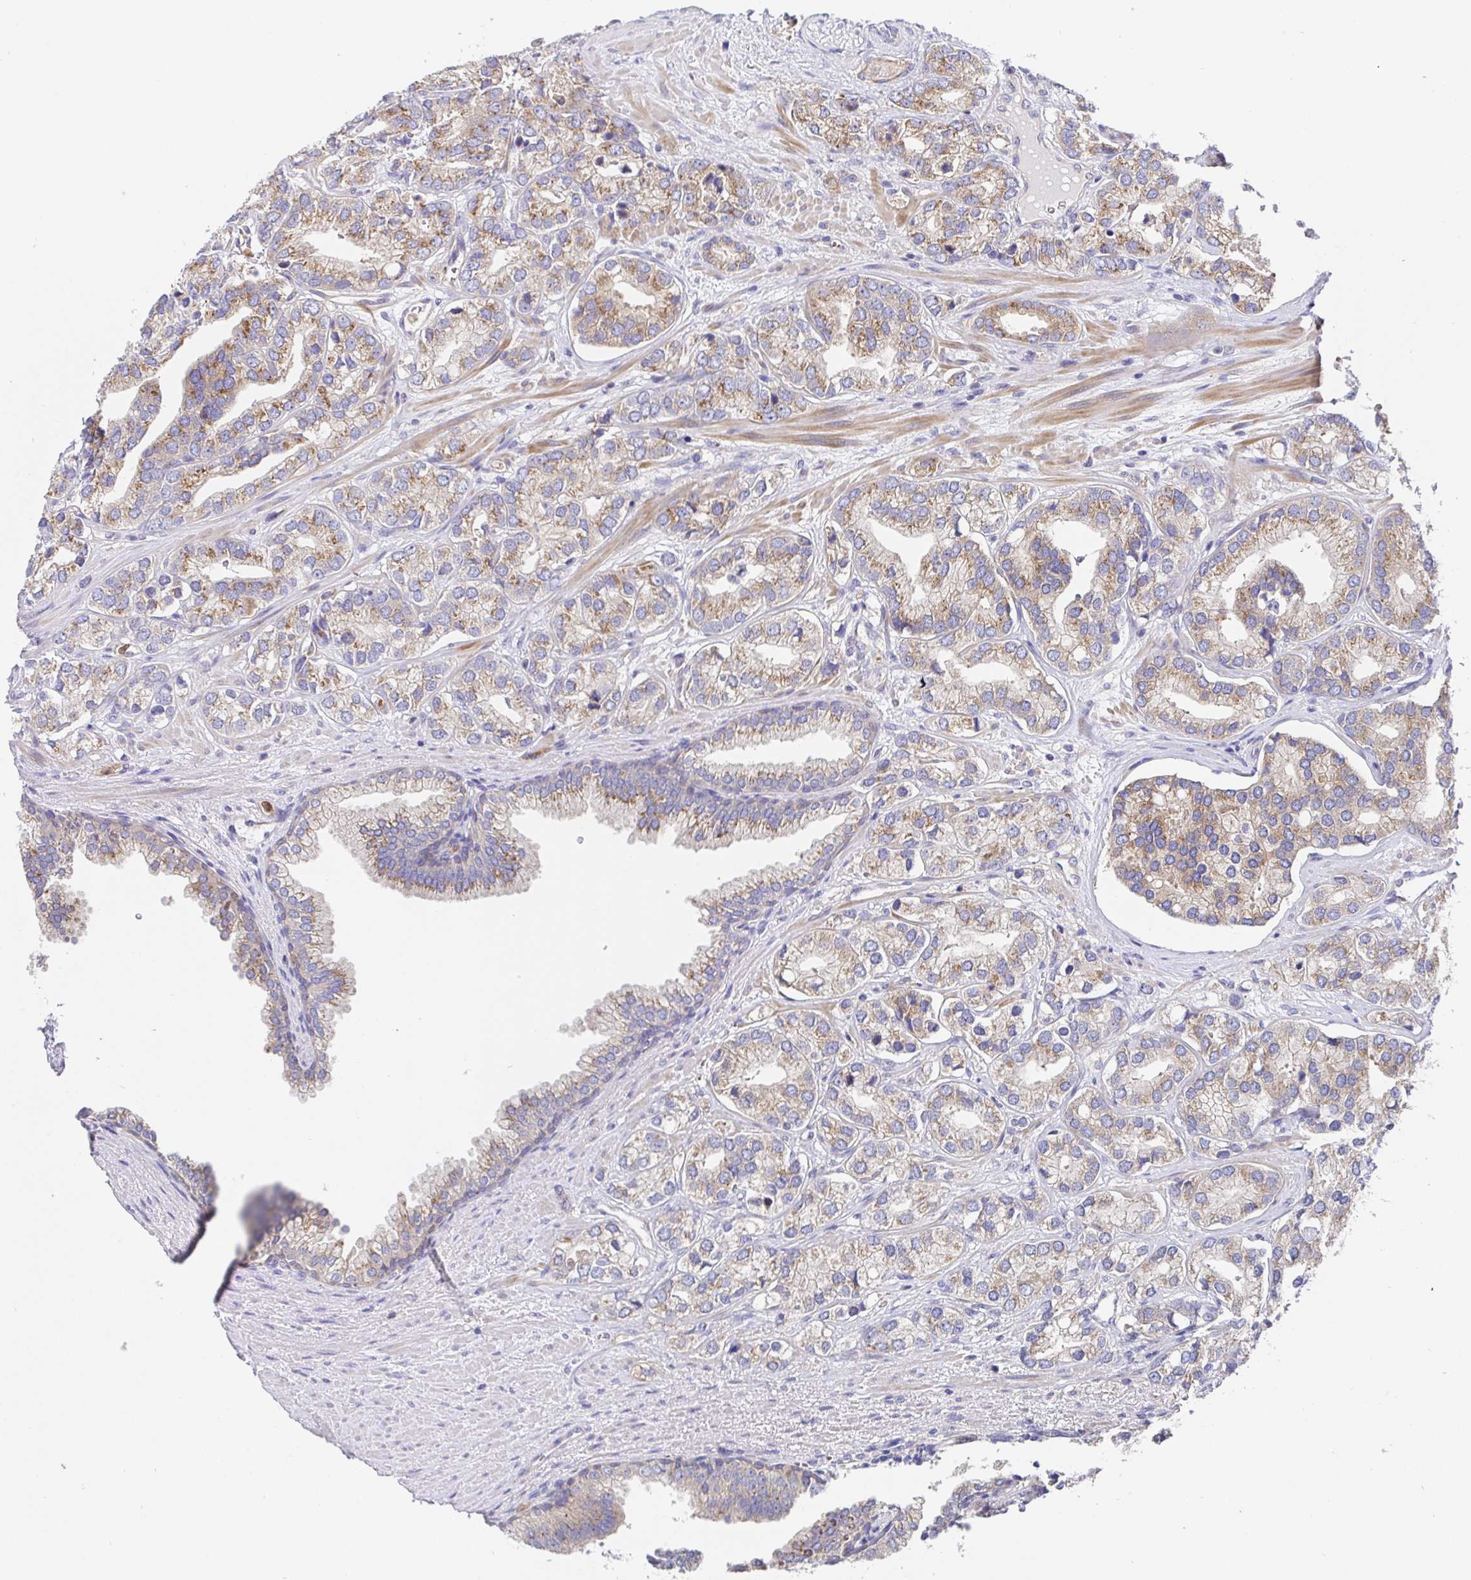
{"staining": {"intensity": "moderate", "quantity": "25%-75%", "location": "cytoplasmic/membranous"}, "tissue": "prostate cancer", "cell_type": "Tumor cells", "image_type": "cancer", "snomed": [{"axis": "morphology", "description": "Adenocarcinoma, High grade"}, {"axis": "topography", "description": "Prostate"}], "caption": "Approximately 25%-75% of tumor cells in adenocarcinoma (high-grade) (prostate) show moderate cytoplasmic/membranous protein positivity as visualized by brown immunohistochemical staining.", "gene": "GOLGA1", "patient": {"sex": "male", "age": 58}}